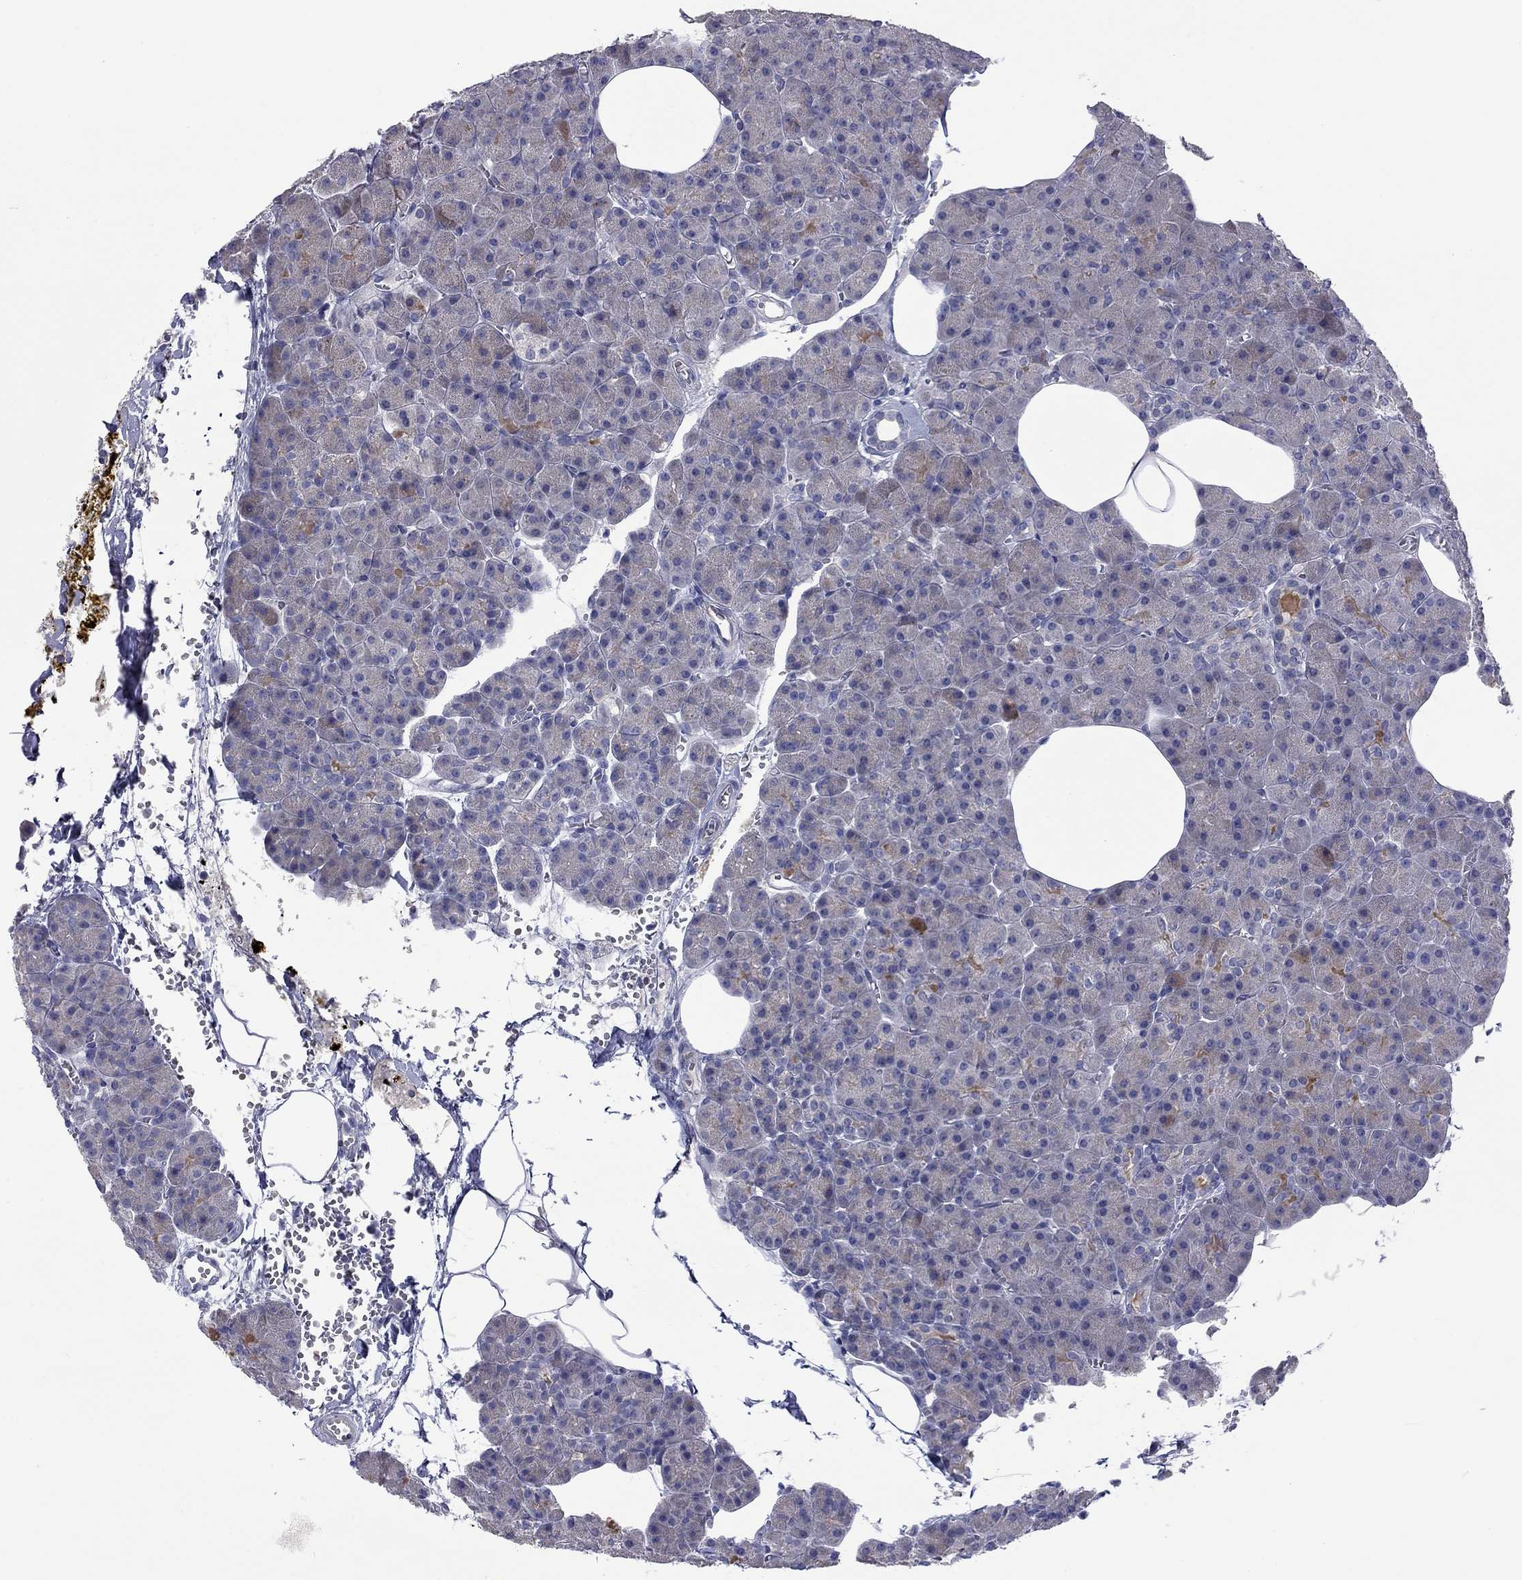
{"staining": {"intensity": "moderate", "quantity": "<25%", "location": "cytoplasmic/membranous"}, "tissue": "pancreas", "cell_type": "Exocrine glandular cells", "image_type": "normal", "snomed": [{"axis": "morphology", "description": "Normal tissue, NOS"}, {"axis": "topography", "description": "Pancreas"}], "caption": "Pancreas stained with a protein marker demonstrates moderate staining in exocrine glandular cells.", "gene": "UNC119B", "patient": {"sex": "female", "age": 45}}